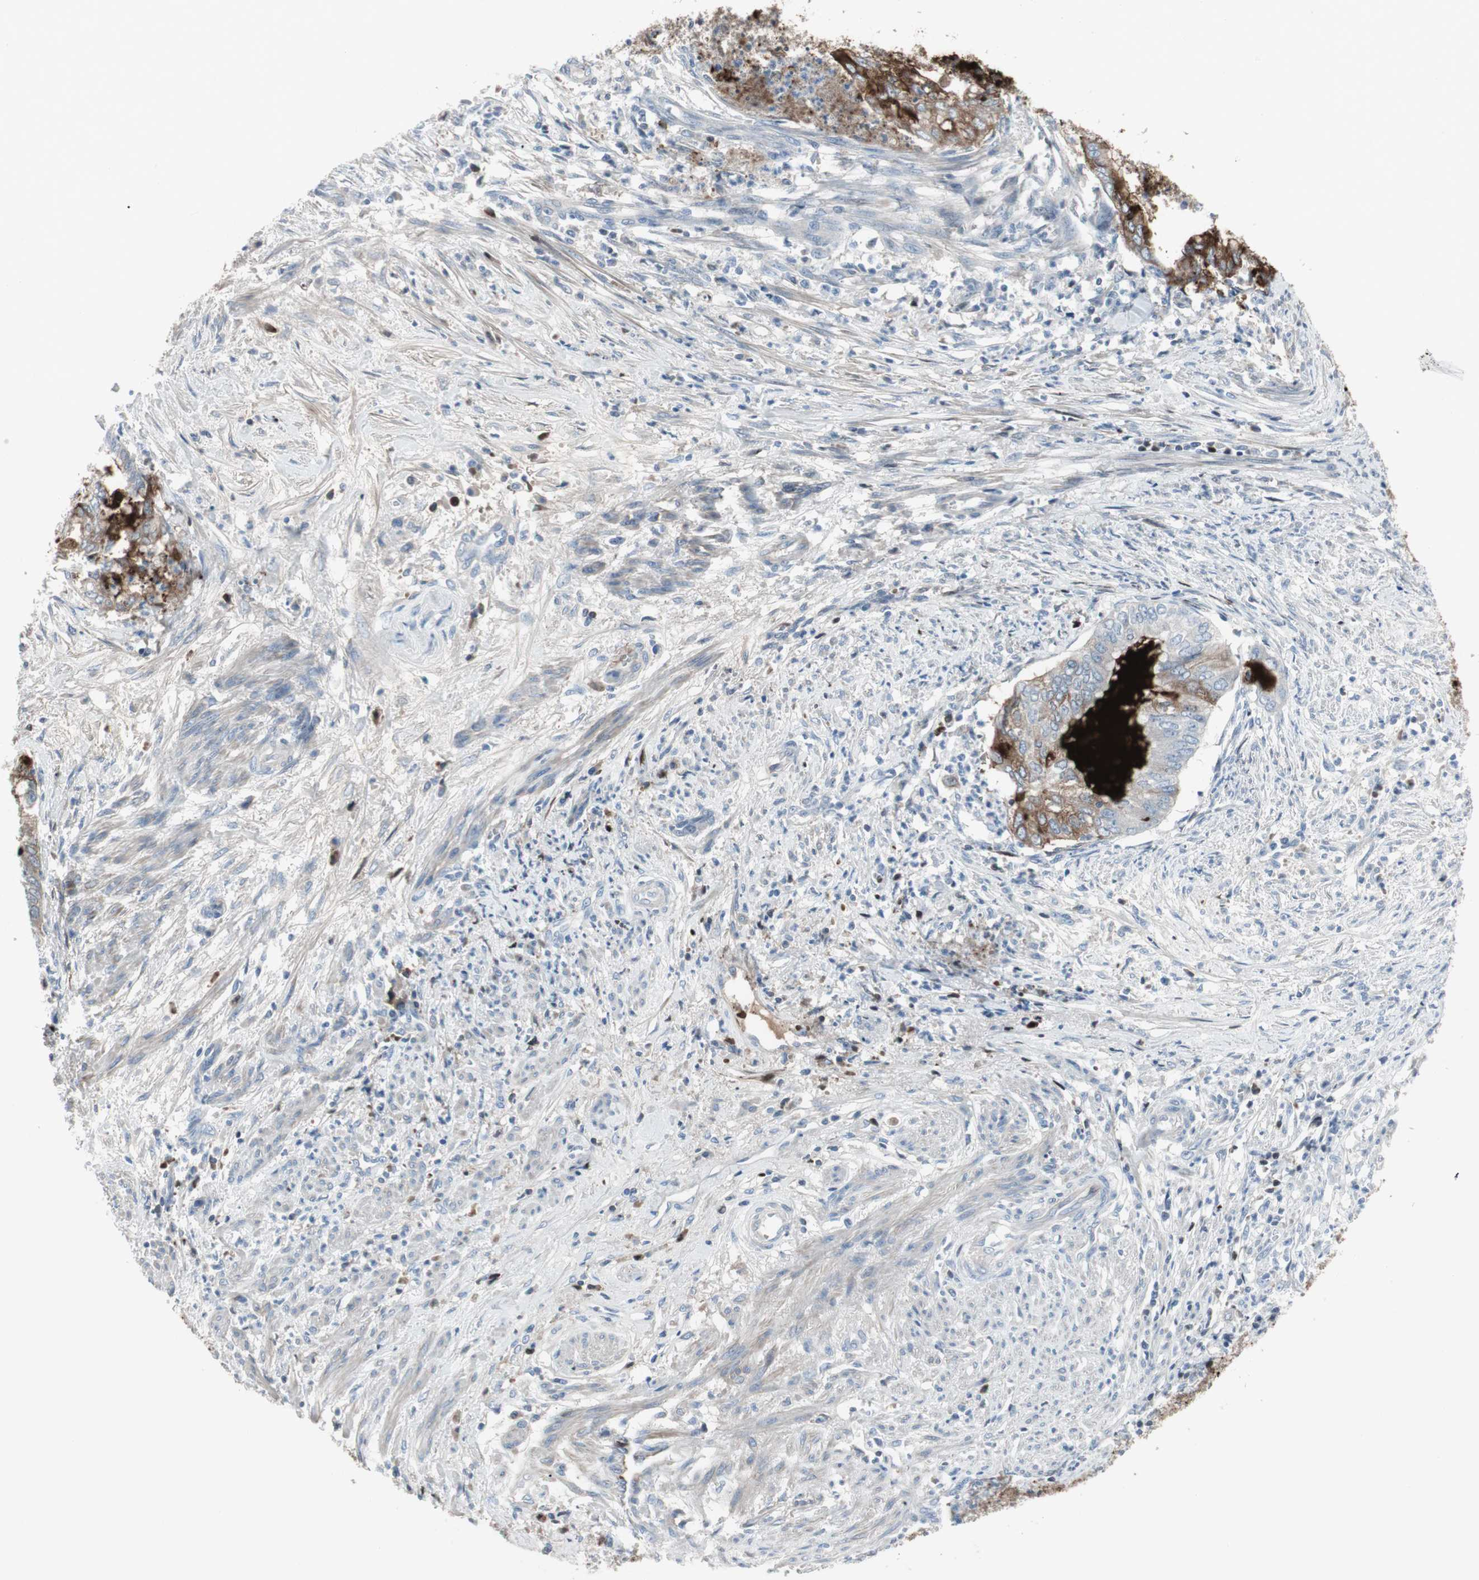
{"staining": {"intensity": "strong", "quantity": "<25%", "location": "cytoplasmic/membranous"}, "tissue": "endometrial cancer", "cell_type": "Tumor cells", "image_type": "cancer", "snomed": [{"axis": "morphology", "description": "Necrosis, NOS"}, {"axis": "morphology", "description": "Adenocarcinoma, NOS"}, {"axis": "topography", "description": "Endometrium"}], "caption": "A brown stain labels strong cytoplasmic/membranous expression of a protein in endometrial cancer tumor cells.", "gene": "PIGR", "patient": {"sex": "female", "age": 79}}